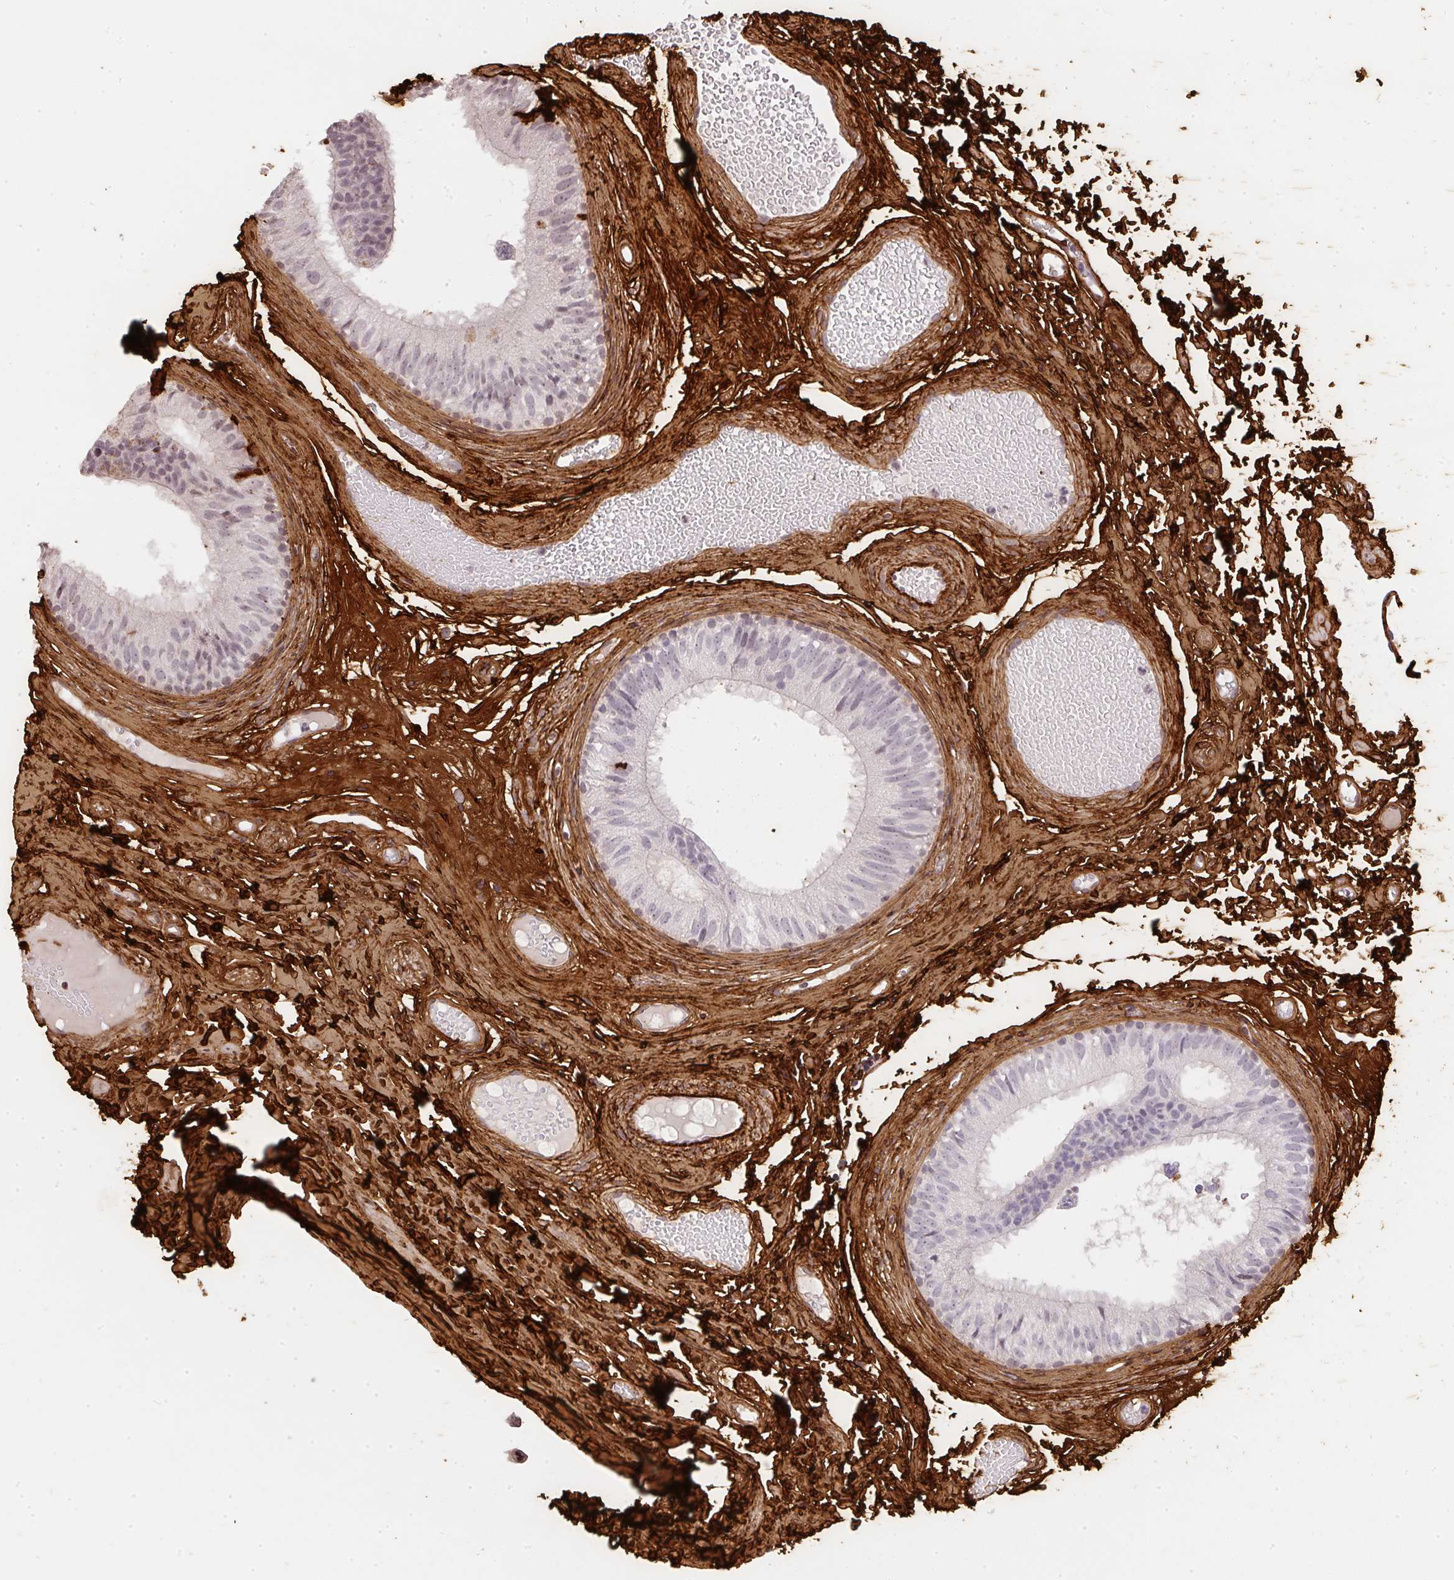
{"staining": {"intensity": "negative", "quantity": "none", "location": "none"}, "tissue": "epididymis", "cell_type": "Glandular cells", "image_type": "normal", "snomed": [{"axis": "morphology", "description": "Normal tissue, NOS"}, {"axis": "morphology", "description": "Seminoma, NOS"}, {"axis": "topography", "description": "Testis"}, {"axis": "topography", "description": "Epididymis"}], "caption": "Immunohistochemistry of unremarkable human epididymis demonstrates no positivity in glandular cells.", "gene": "COL3A1", "patient": {"sex": "male", "age": 34}}